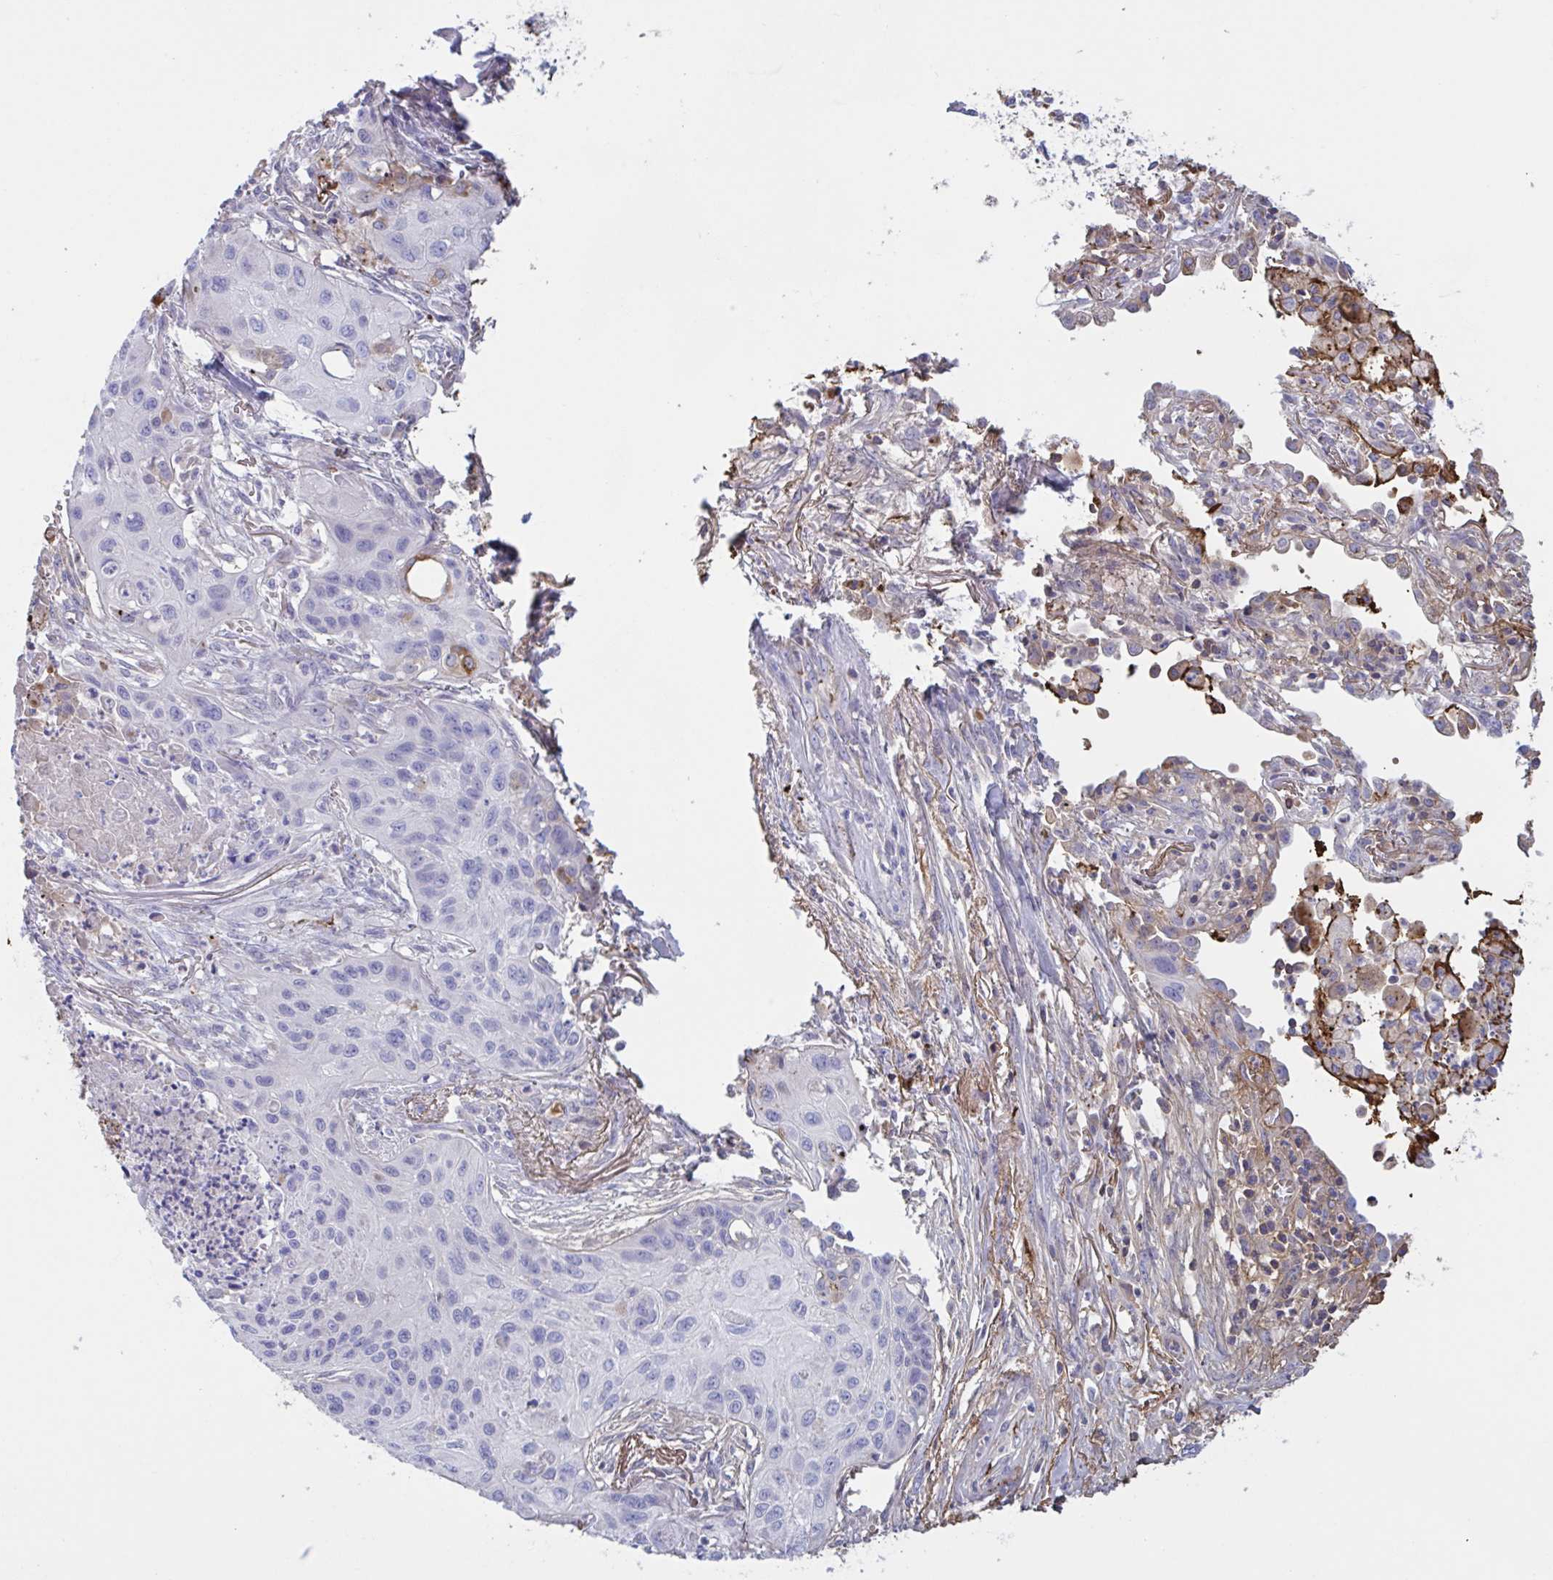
{"staining": {"intensity": "negative", "quantity": "none", "location": "none"}, "tissue": "lung cancer", "cell_type": "Tumor cells", "image_type": "cancer", "snomed": [{"axis": "morphology", "description": "Squamous cell carcinoma, NOS"}, {"axis": "topography", "description": "Lung"}], "caption": "Tumor cells are negative for protein expression in human lung cancer.", "gene": "IL1R1", "patient": {"sex": "male", "age": 71}}